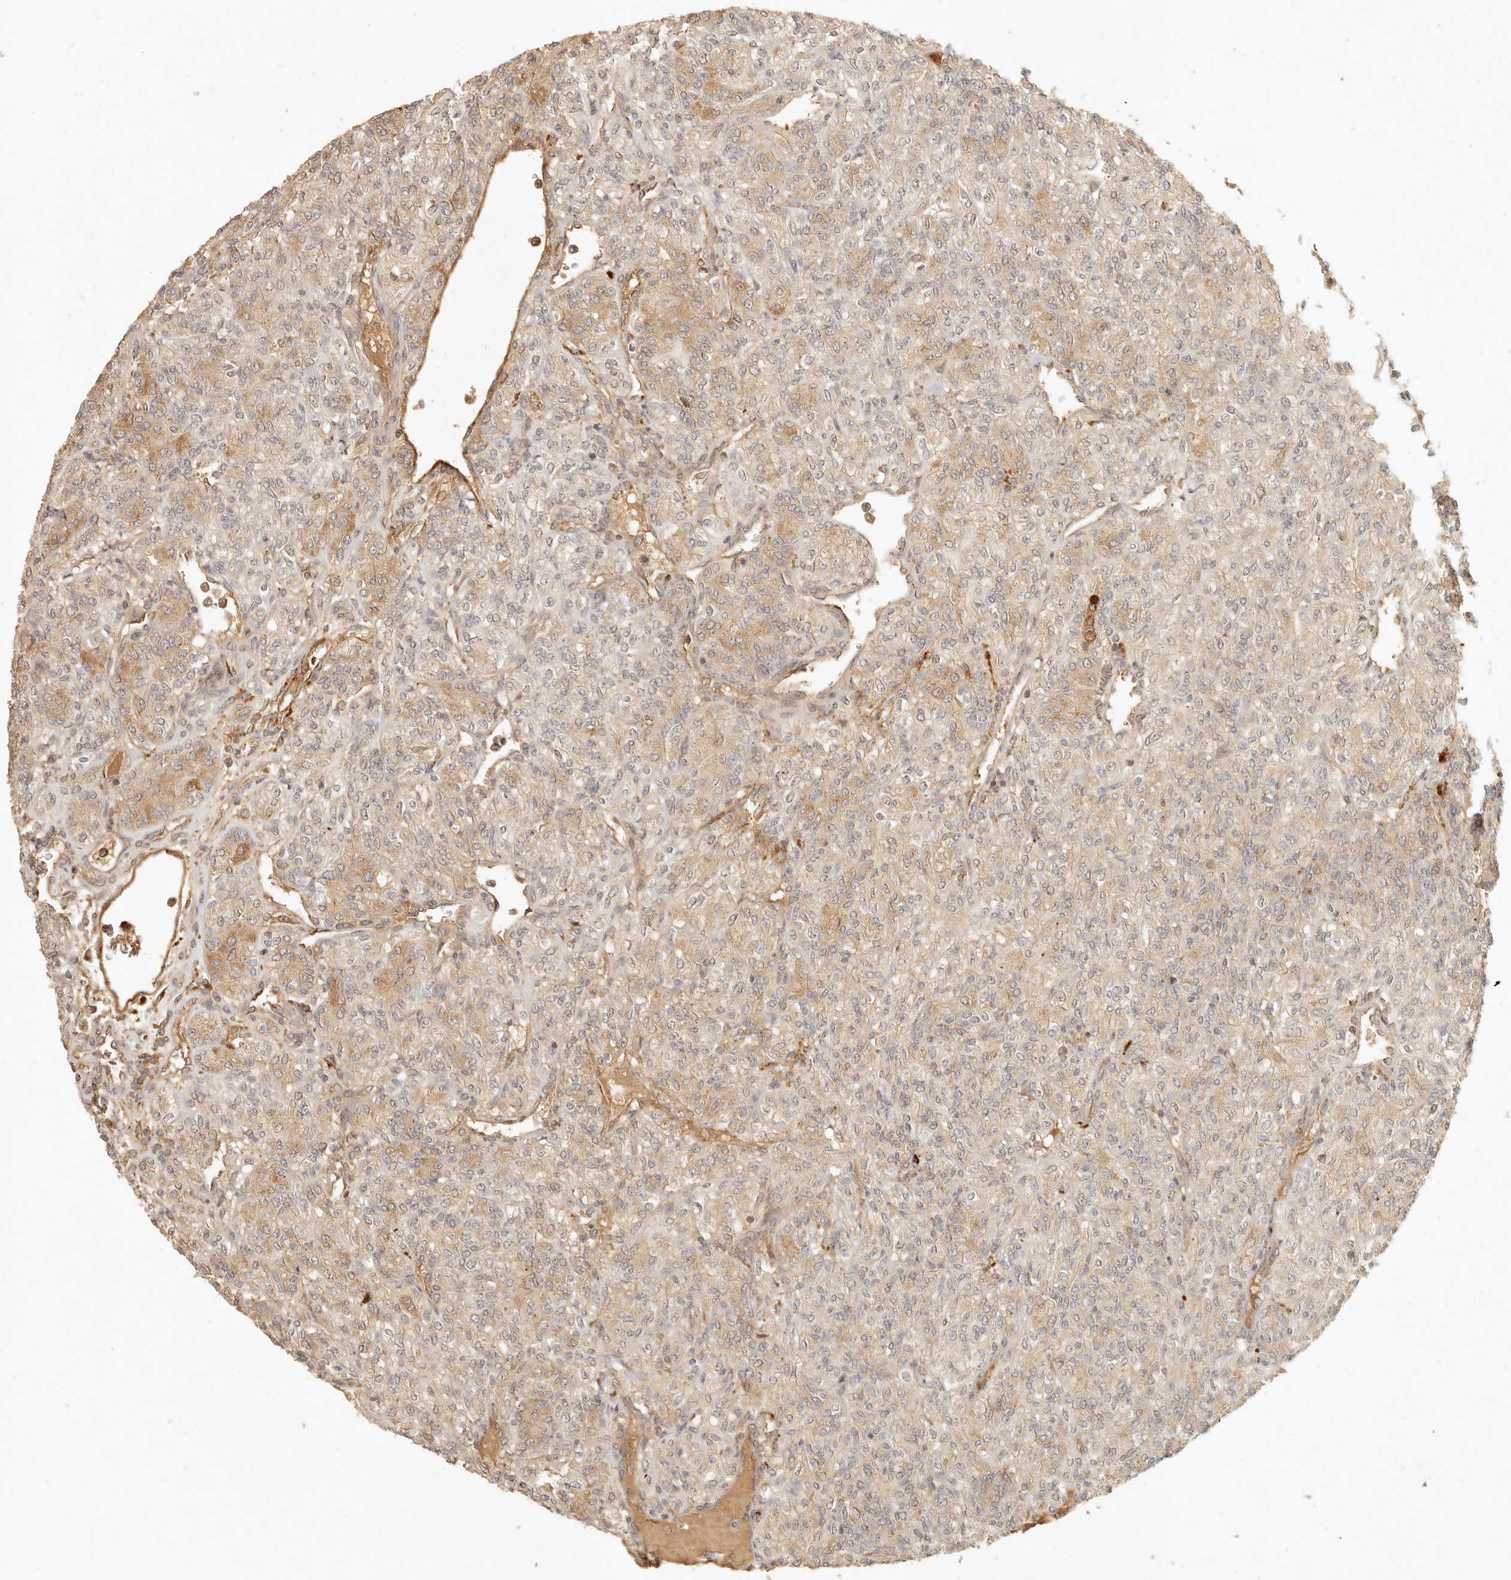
{"staining": {"intensity": "moderate", "quantity": "<25%", "location": "cytoplasmic/membranous"}, "tissue": "renal cancer", "cell_type": "Tumor cells", "image_type": "cancer", "snomed": [{"axis": "morphology", "description": "Adenocarcinoma, NOS"}, {"axis": "topography", "description": "Kidney"}], "caption": "There is low levels of moderate cytoplasmic/membranous staining in tumor cells of renal adenocarcinoma, as demonstrated by immunohistochemical staining (brown color).", "gene": "ANKRD61", "patient": {"sex": "male", "age": 77}}